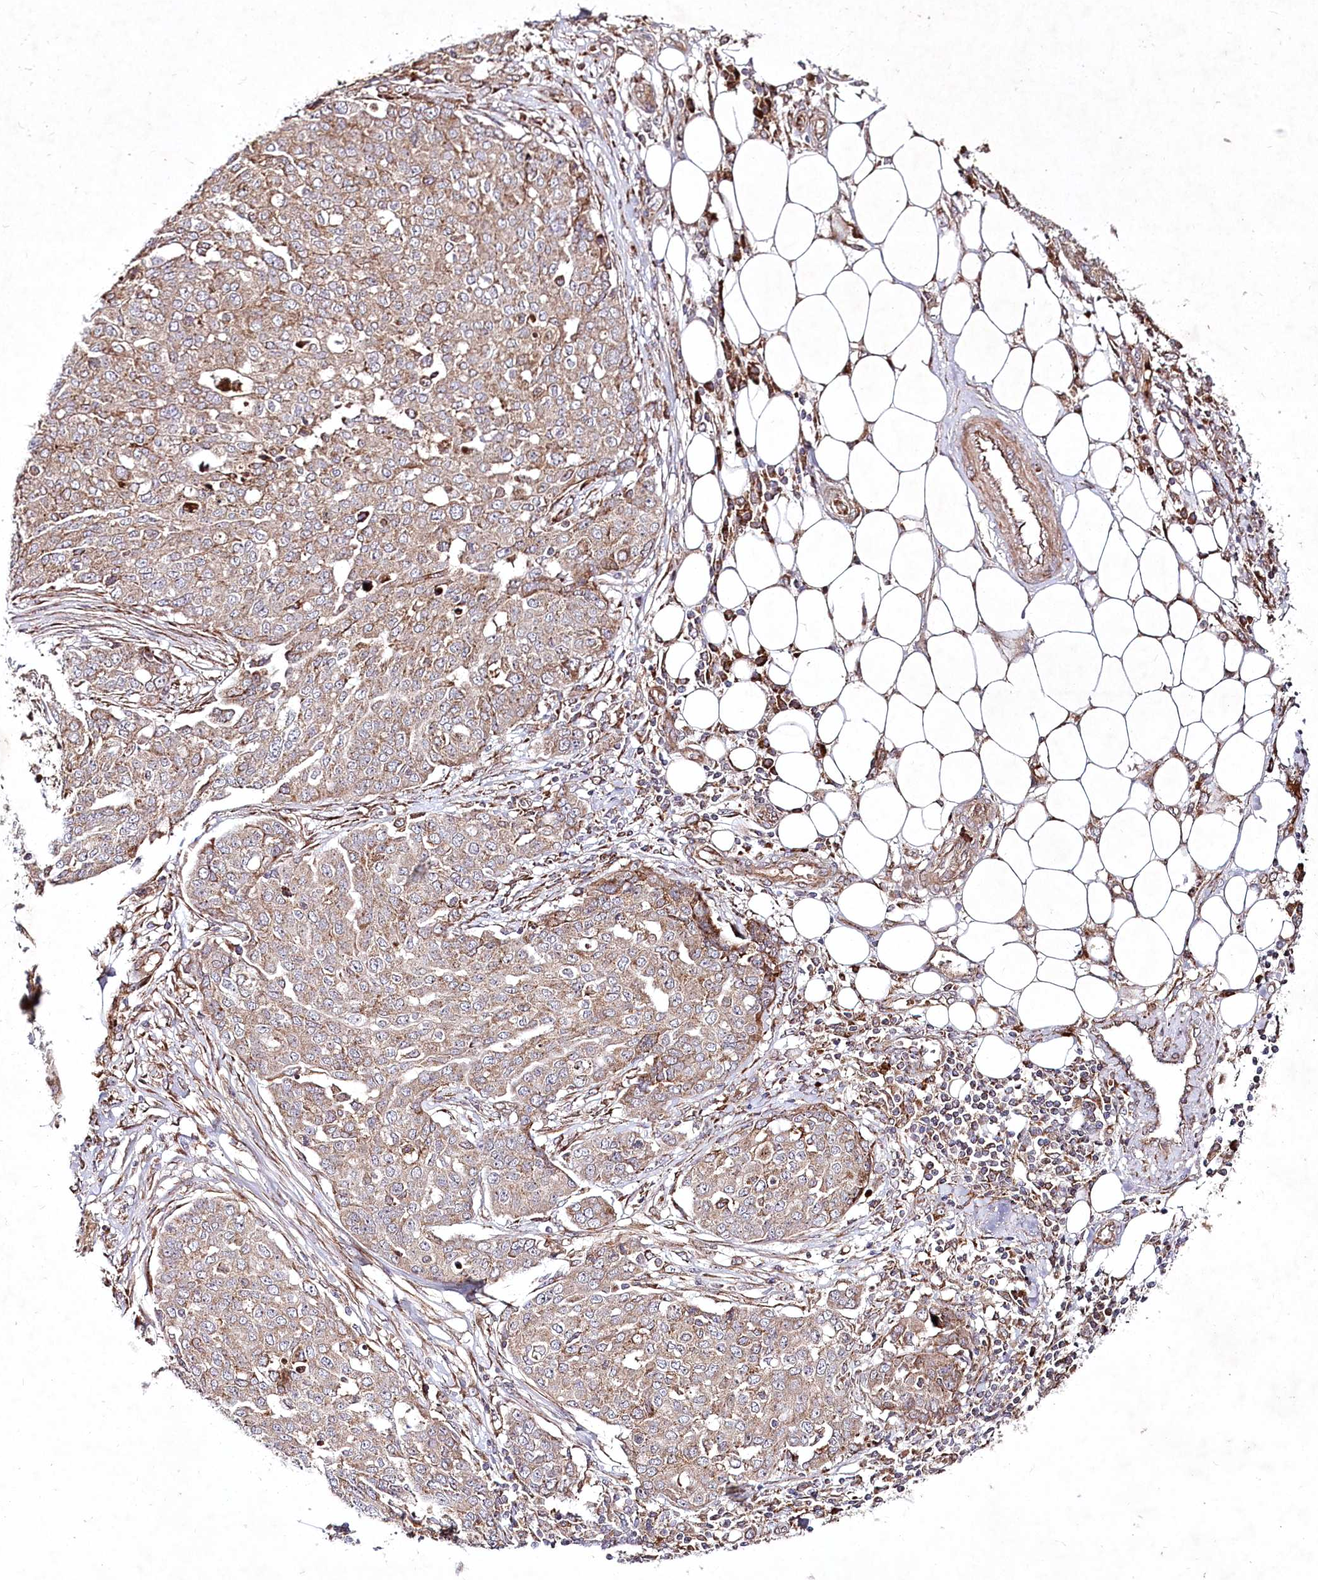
{"staining": {"intensity": "moderate", "quantity": "25%-75%", "location": "cytoplasmic/membranous"}, "tissue": "ovarian cancer", "cell_type": "Tumor cells", "image_type": "cancer", "snomed": [{"axis": "morphology", "description": "Cystadenocarcinoma, serous, NOS"}, {"axis": "topography", "description": "Soft tissue"}, {"axis": "topography", "description": "Ovary"}], "caption": "About 25%-75% of tumor cells in human serous cystadenocarcinoma (ovarian) reveal moderate cytoplasmic/membranous protein positivity as visualized by brown immunohistochemical staining.", "gene": "PSTK", "patient": {"sex": "female", "age": 57}}